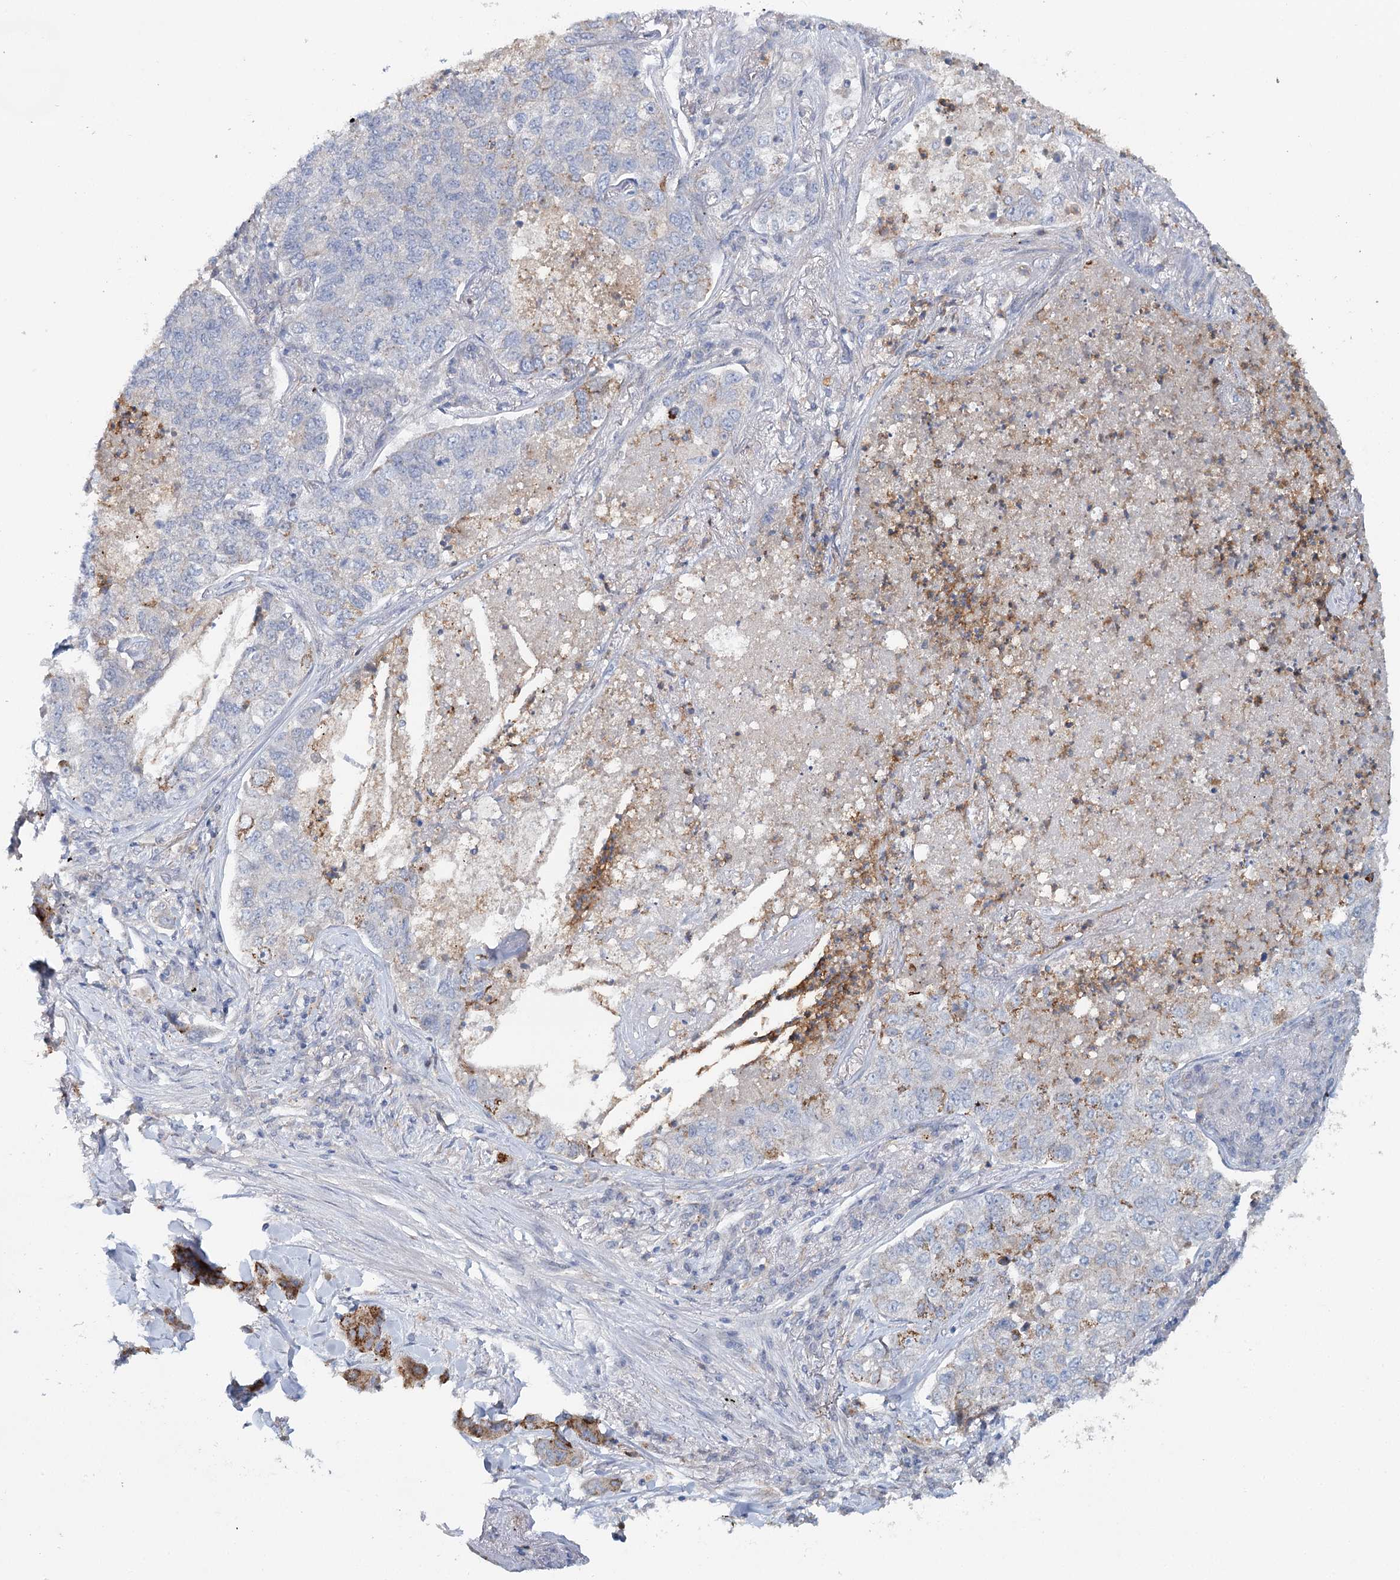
{"staining": {"intensity": "moderate", "quantity": "<25%", "location": "cytoplasmic/membranous"}, "tissue": "lung cancer", "cell_type": "Tumor cells", "image_type": "cancer", "snomed": [{"axis": "morphology", "description": "Adenocarcinoma, NOS"}, {"axis": "topography", "description": "Lung"}], "caption": "Protein staining exhibits moderate cytoplasmic/membranous expression in approximately <25% of tumor cells in lung cancer.", "gene": "ALDH3B1", "patient": {"sex": "male", "age": 49}}